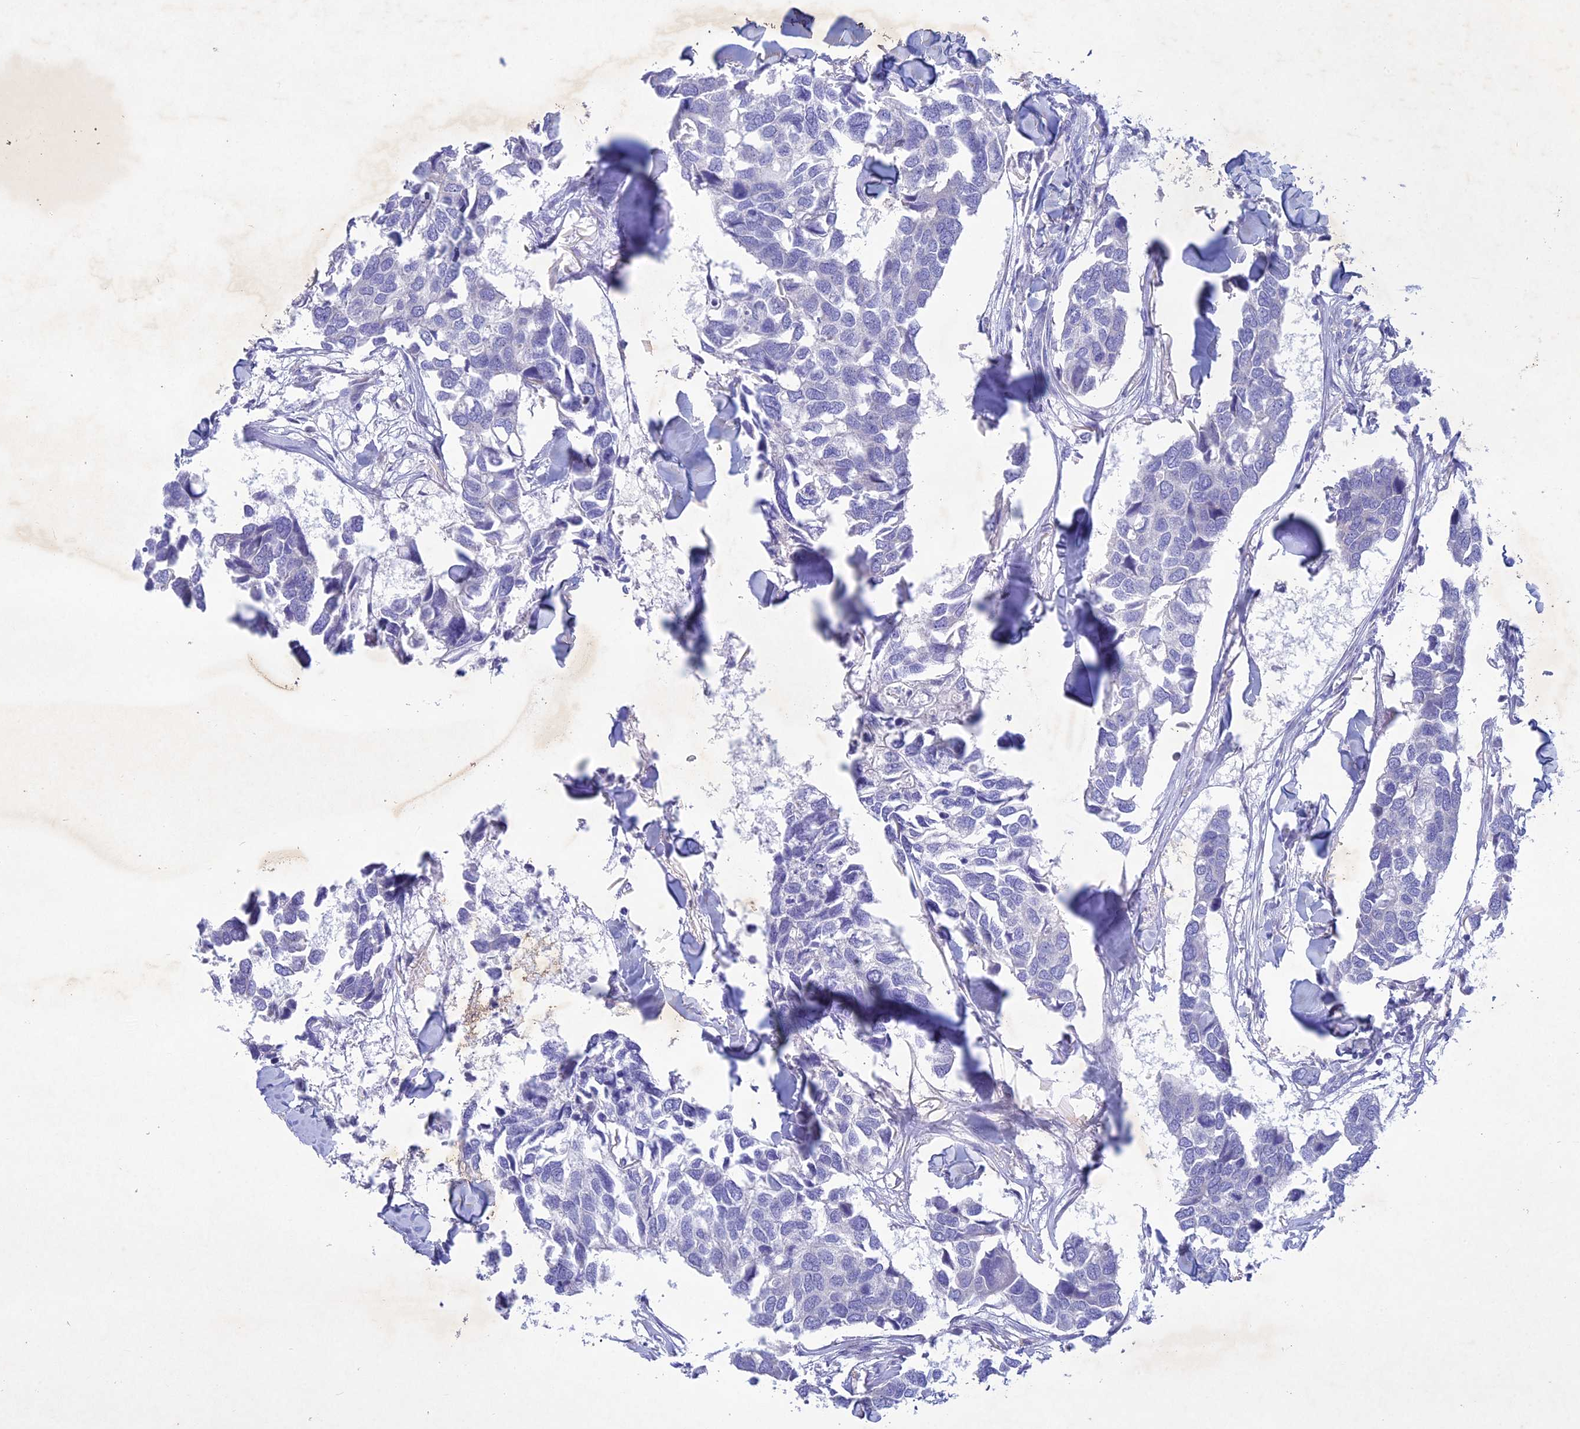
{"staining": {"intensity": "negative", "quantity": "none", "location": "none"}, "tissue": "breast cancer", "cell_type": "Tumor cells", "image_type": "cancer", "snomed": [{"axis": "morphology", "description": "Duct carcinoma"}, {"axis": "topography", "description": "Breast"}], "caption": "DAB immunohistochemical staining of human breast cancer displays no significant positivity in tumor cells.", "gene": "BTBD19", "patient": {"sex": "female", "age": 83}}